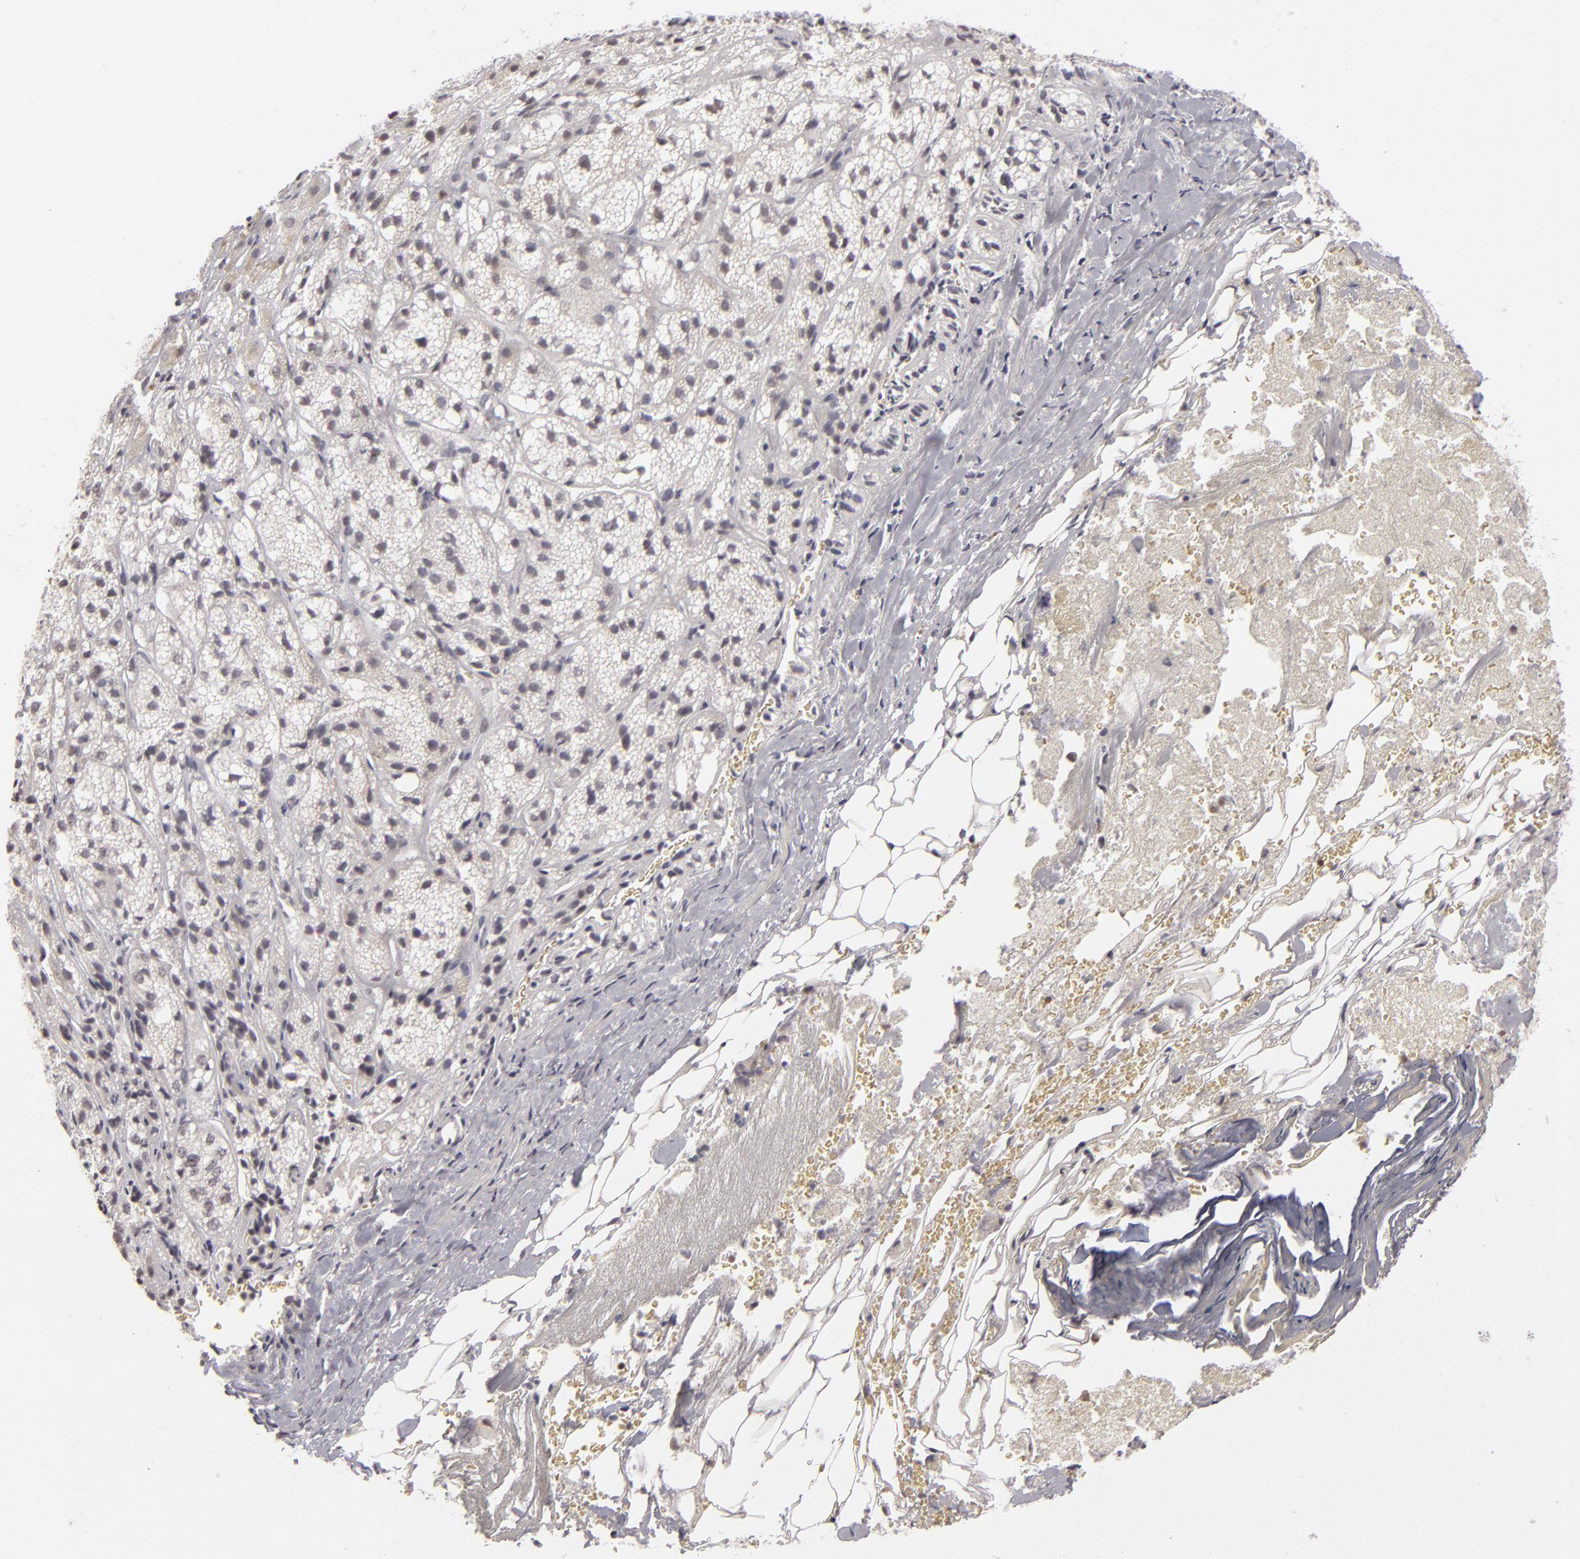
{"staining": {"intensity": "negative", "quantity": "none", "location": "none"}, "tissue": "adrenal gland", "cell_type": "Glandular cells", "image_type": "normal", "snomed": [{"axis": "morphology", "description": "Normal tissue, NOS"}, {"axis": "topography", "description": "Adrenal gland"}], "caption": "Glandular cells show no significant protein expression in unremarkable adrenal gland.", "gene": "DAXX", "patient": {"sex": "female", "age": 71}}